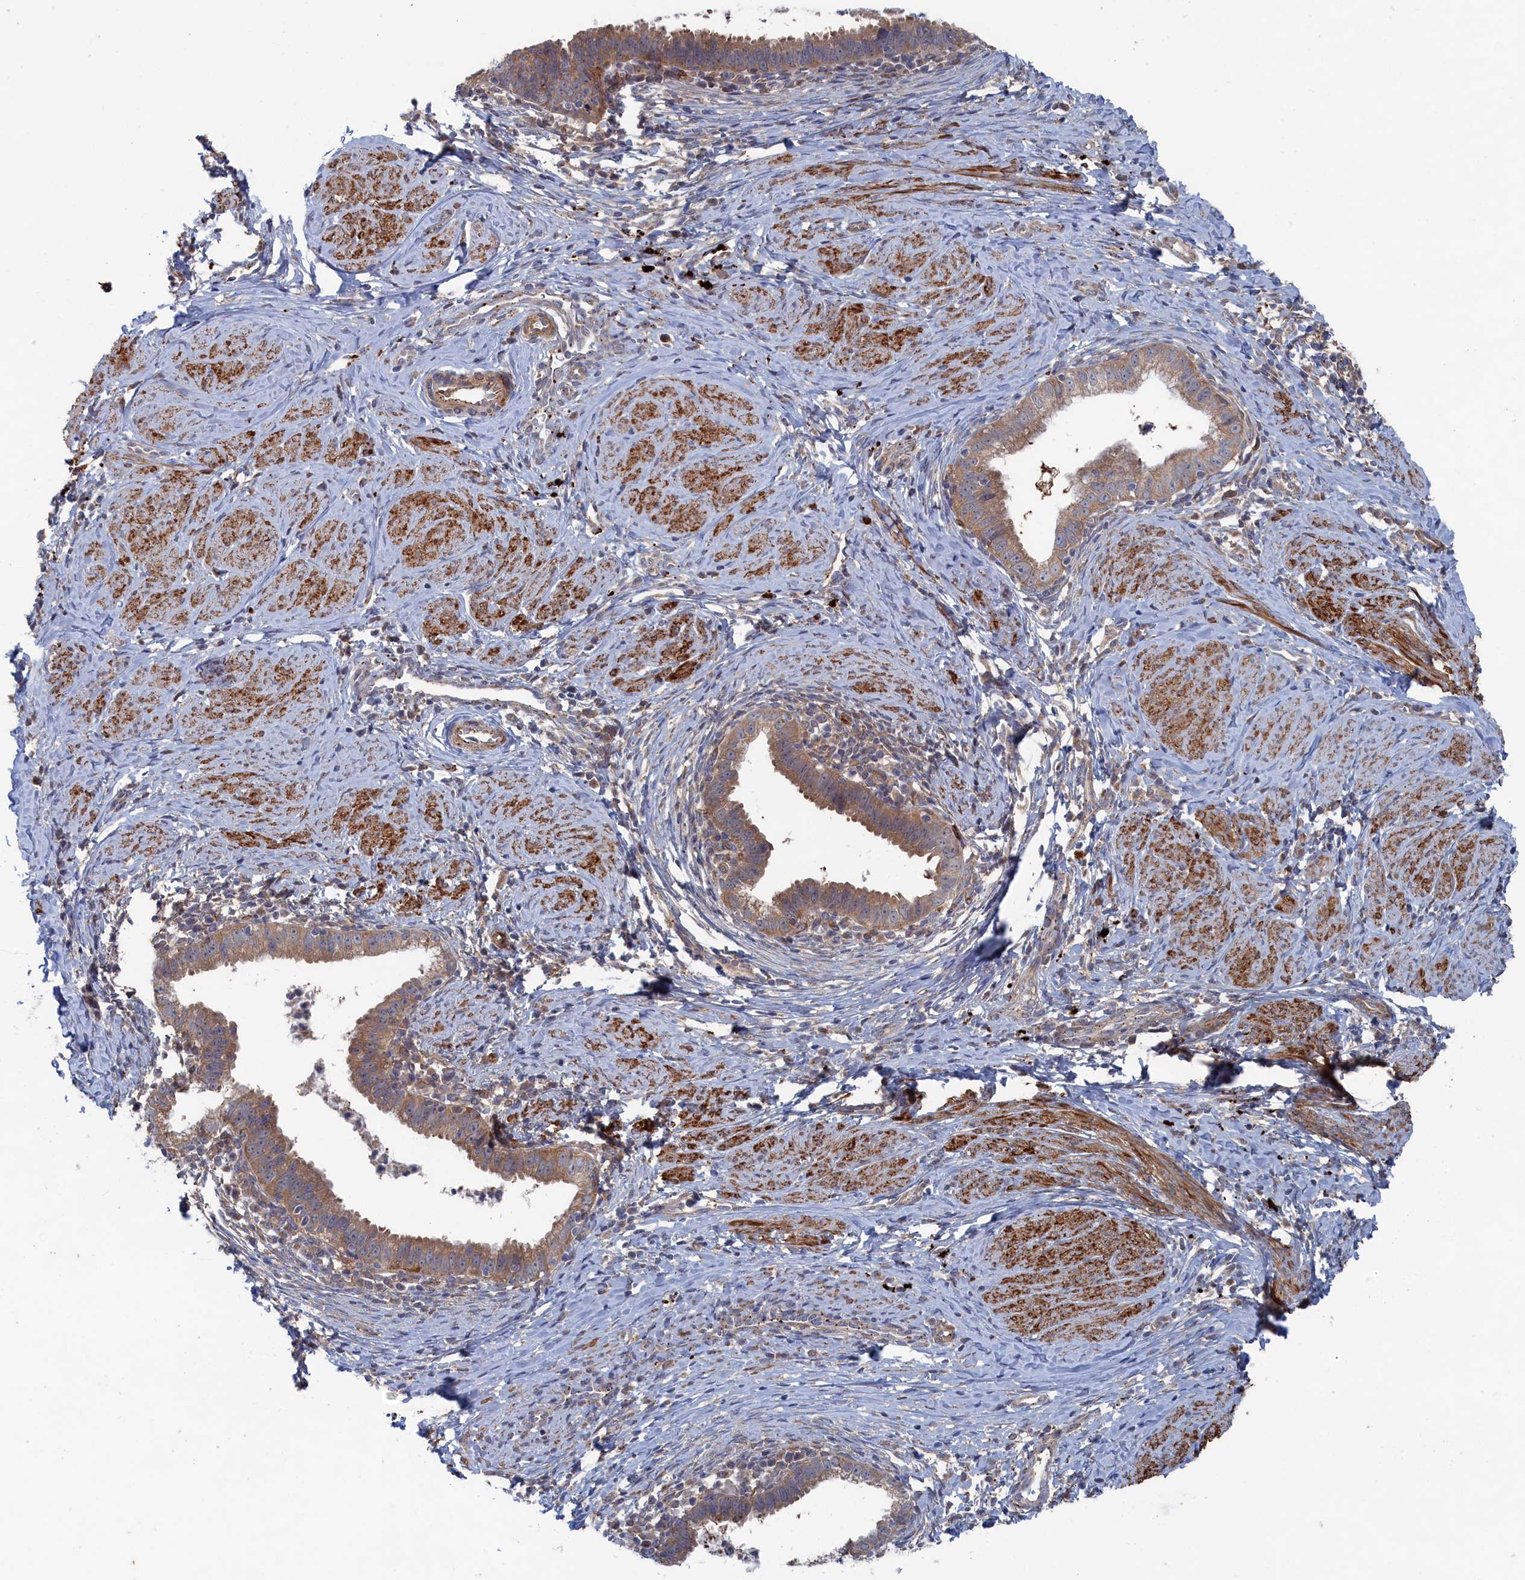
{"staining": {"intensity": "moderate", "quantity": ">75%", "location": "cytoplasmic/membranous"}, "tissue": "cervical cancer", "cell_type": "Tumor cells", "image_type": "cancer", "snomed": [{"axis": "morphology", "description": "Adenocarcinoma, NOS"}, {"axis": "topography", "description": "Cervix"}], "caption": "Tumor cells exhibit moderate cytoplasmic/membranous staining in approximately >75% of cells in cervical adenocarcinoma. (Stains: DAB in brown, nuclei in blue, Microscopy: brightfield microscopy at high magnification).", "gene": "FILIP1L", "patient": {"sex": "female", "age": 36}}